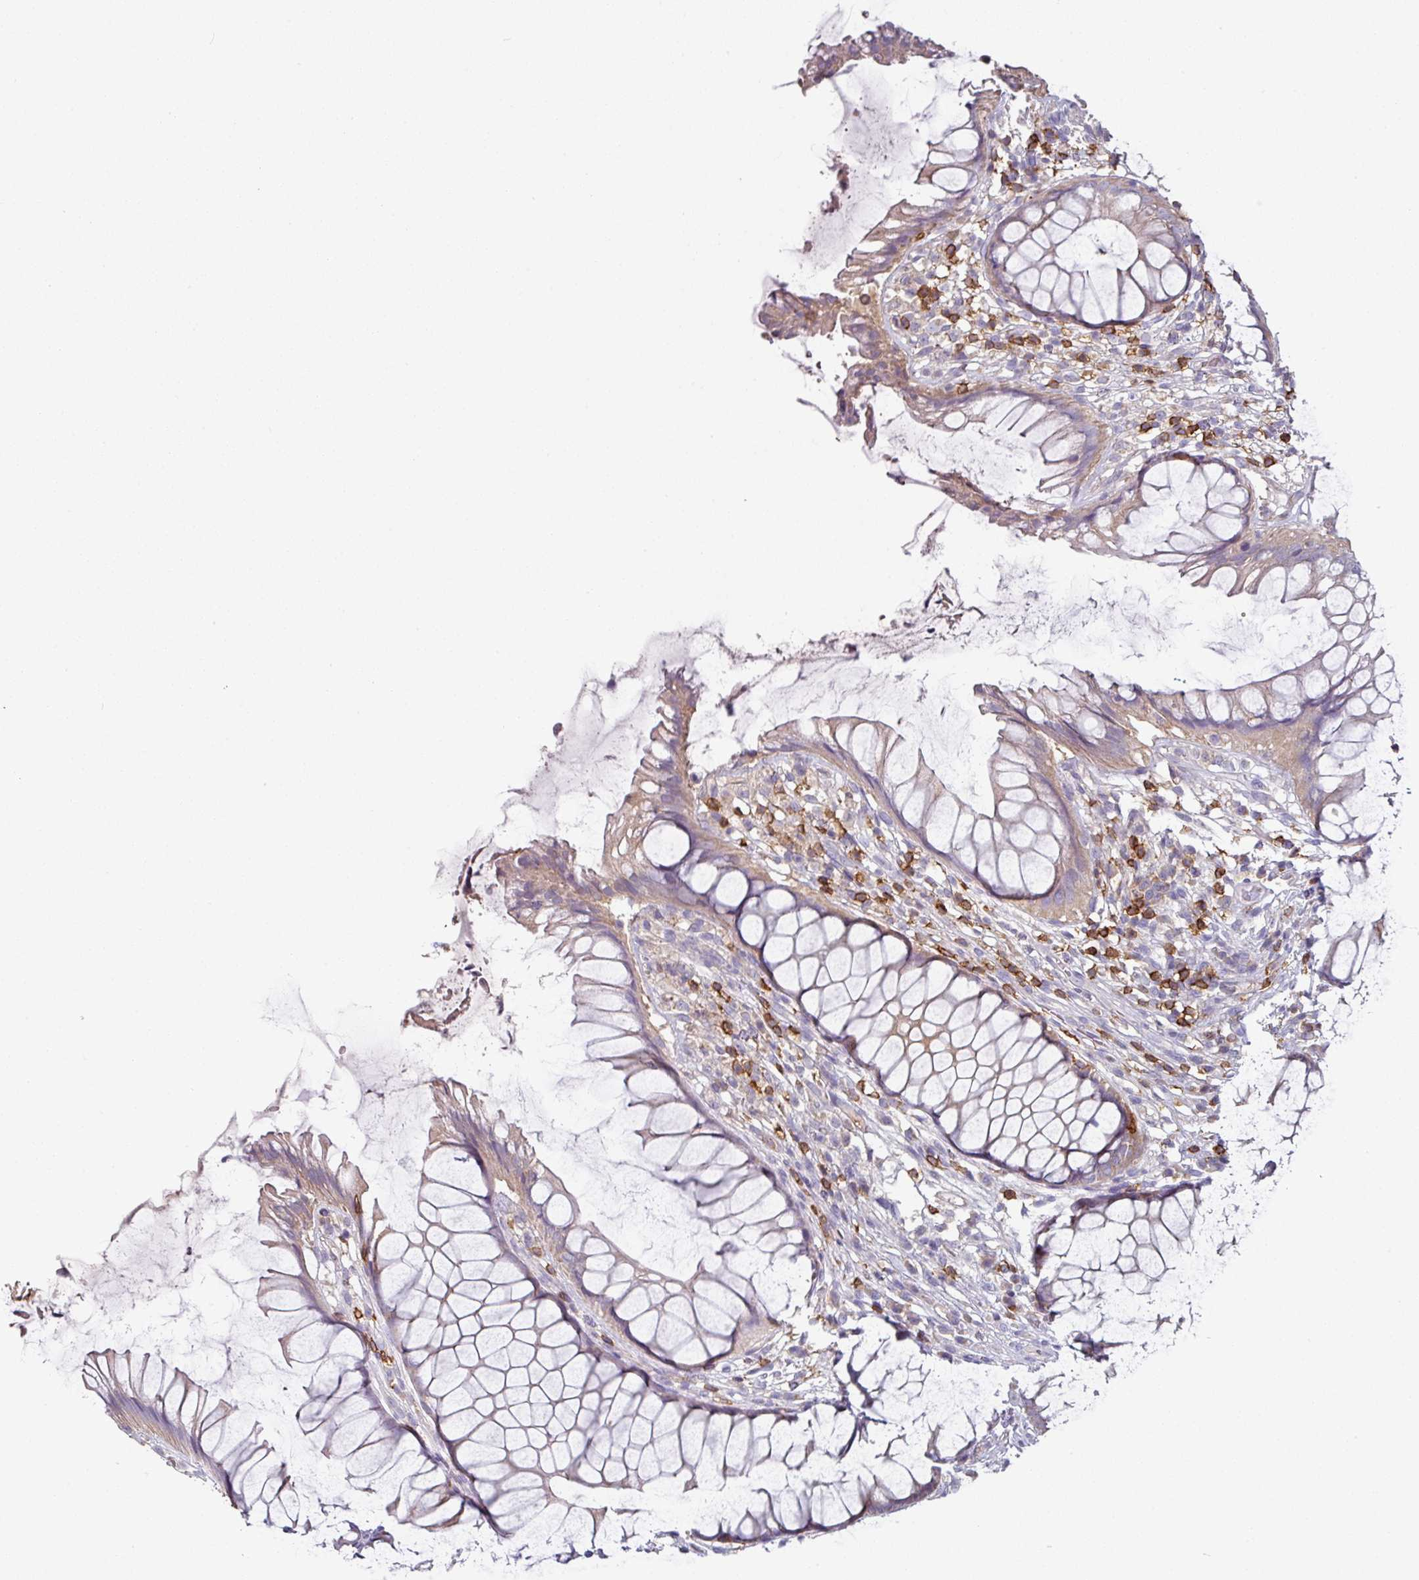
{"staining": {"intensity": "moderate", "quantity": "25%-75%", "location": "cytoplasmic/membranous"}, "tissue": "rectum", "cell_type": "Glandular cells", "image_type": "normal", "snomed": [{"axis": "morphology", "description": "Normal tissue, NOS"}, {"axis": "topography", "description": "Smooth muscle"}, {"axis": "topography", "description": "Rectum"}], "caption": "A high-resolution histopathology image shows IHC staining of unremarkable rectum, which displays moderate cytoplasmic/membranous positivity in approximately 25%-75% of glandular cells.", "gene": "CD3G", "patient": {"sex": "male", "age": 53}}